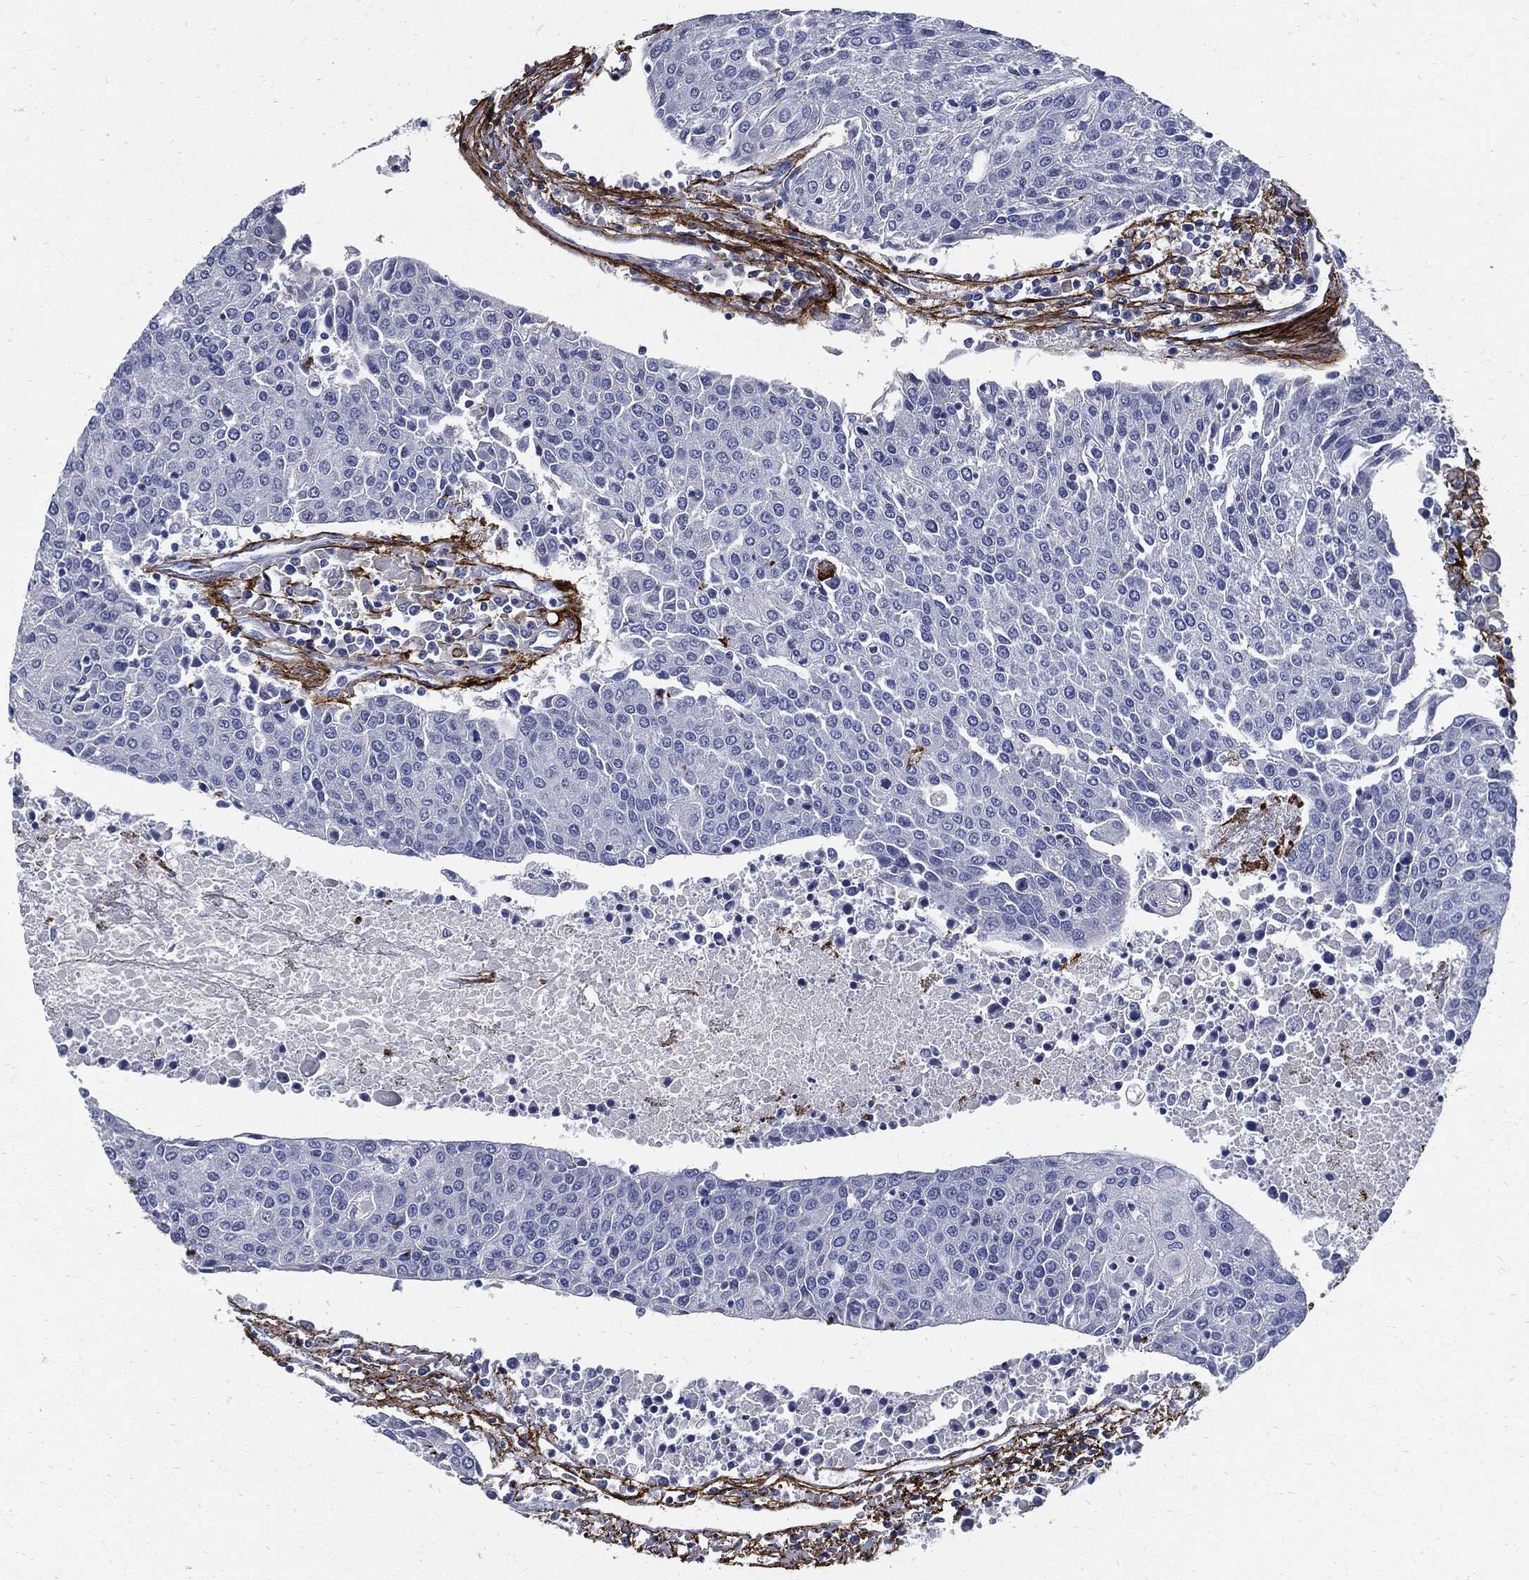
{"staining": {"intensity": "negative", "quantity": "none", "location": "none"}, "tissue": "urothelial cancer", "cell_type": "Tumor cells", "image_type": "cancer", "snomed": [{"axis": "morphology", "description": "Urothelial carcinoma, High grade"}, {"axis": "topography", "description": "Urinary bladder"}], "caption": "This is an immunohistochemistry (IHC) photomicrograph of urothelial cancer. There is no expression in tumor cells.", "gene": "FBN1", "patient": {"sex": "female", "age": 85}}